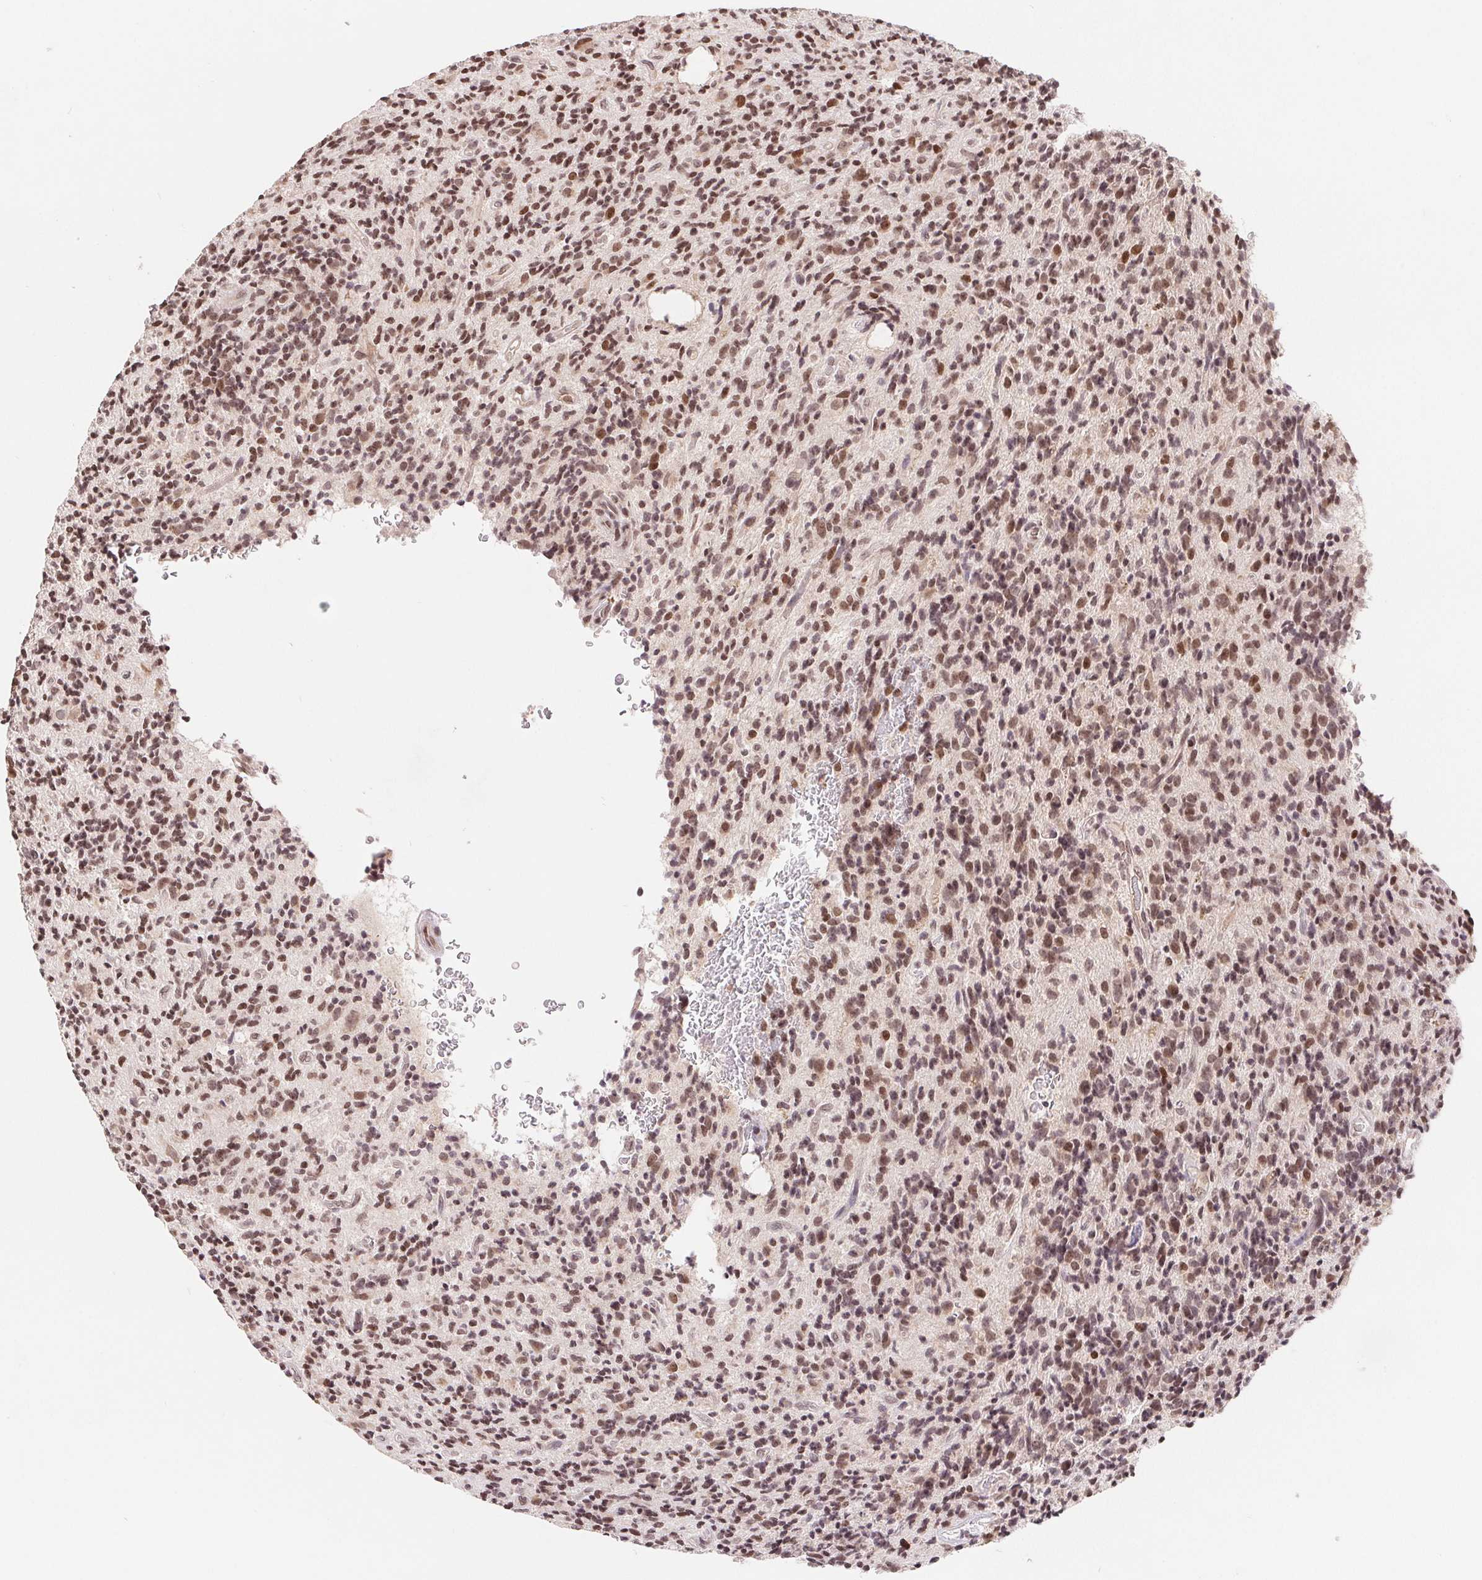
{"staining": {"intensity": "moderate", "quantity": ">75%", "location": "nuclear"}, "tissue": "glioma", "cell_type": "Tumor cells", "image_type": "cancer", "snomed": [{"axis": "morphology", "description": "Glioma, malignant, High grade"}, {"axis": "topography", "description": "Brain"}], "caption": "A brown stain shows moderate nuclear positivity of a protein in malignant glioma (high-grade) tumor cells.", "gene": "HMGN3", "patient": {"sex": "male", "age": 76}}